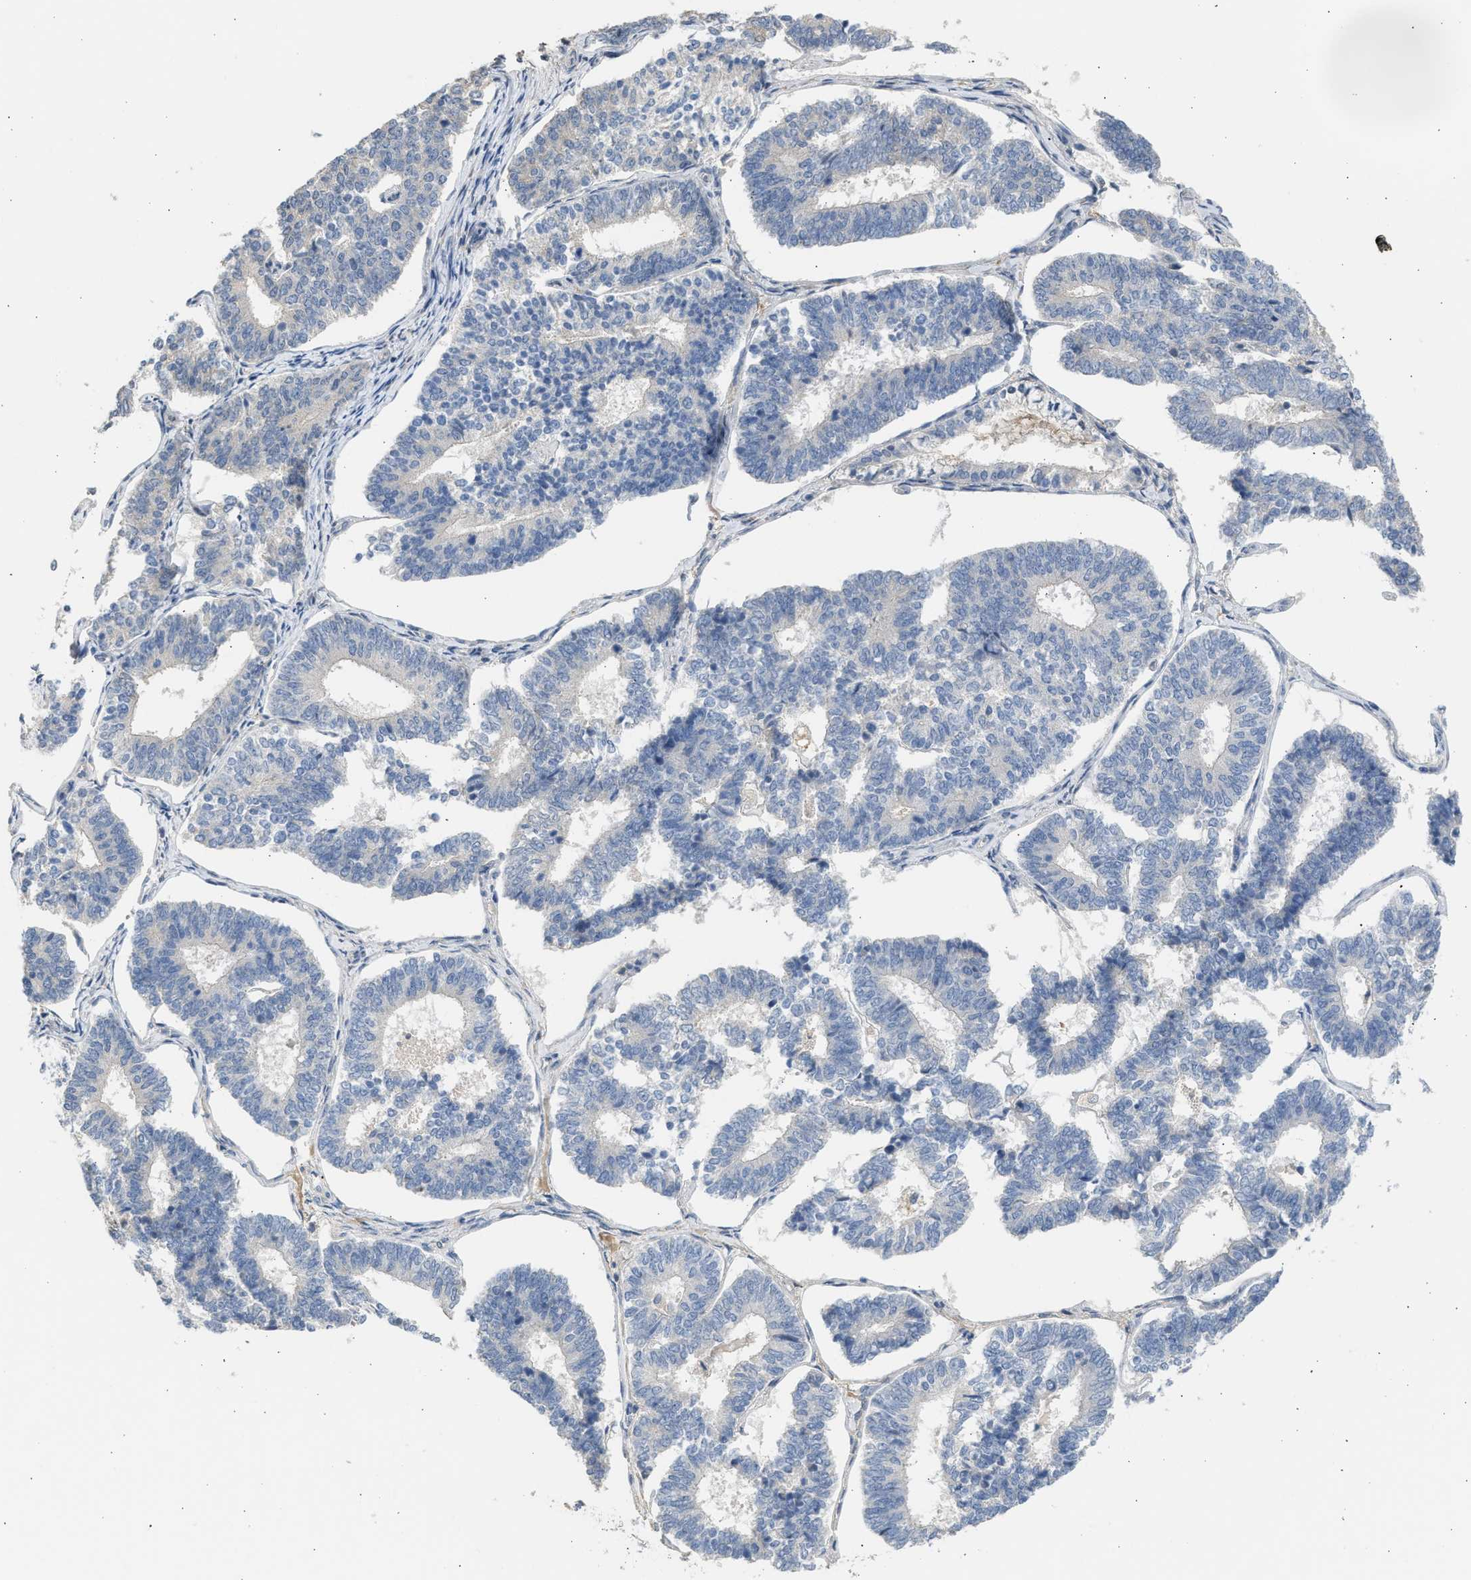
{"staining": {"intensity": "negative", "quantity": "none", "location": "none"}, "tissue": "endometrial cancer", "cell_type": "Tumor cells", "image_type": "cancer", "snomed": [{"axis": "morphology", "description": "Adenocarcinoma, NOS"}, {"axis": "topography", "description": "Endometrium"}], "caption": "Adenocarcinoma (endometrial) was stained to show a protein in brown. There is no significant expression in tumor cells. The staining is performed using DAB (3,3'-diaminobenzidine) brown chromogen with nuclei counter-stained in using hematoxylin.", "gene": "SULT2A1", "patient": {"sex": "female", "age": 70}}